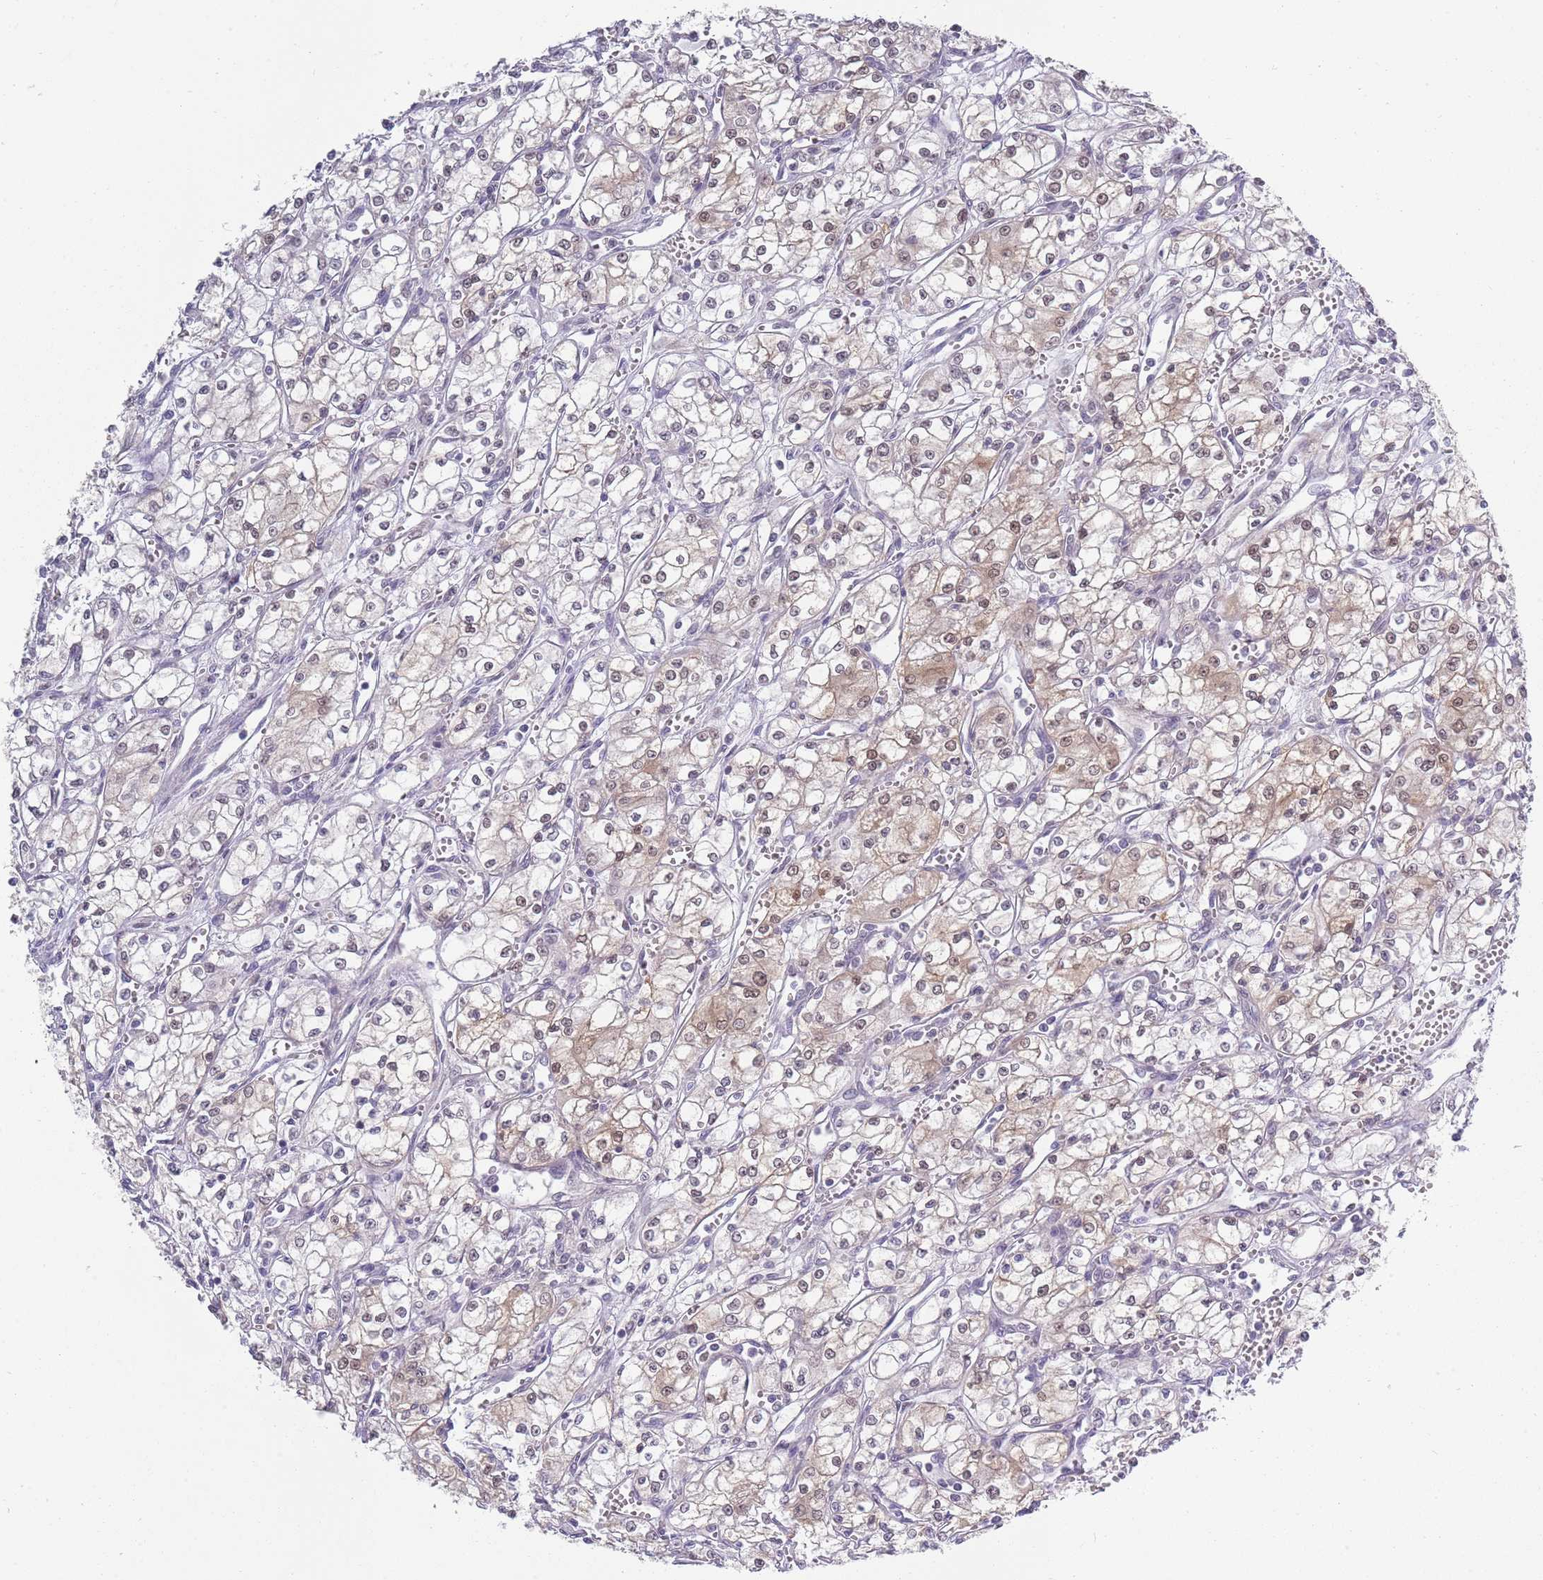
{"staining": {"intensity": "weak", "quantity": "25%-75%", "location": "cytoplasmic/membranous,nuclear"}, "tissue": "renal cancer", "cell_type": "Tumor cells", "image_type": "cancer", "snomed": [{"axis": "morphology", "description": "Adenocarcinoma, NOS"}, {"axis": "topography", "description": "Kidney"}], "caption": "This histopathology image reveals adenocarcinoma (renal) stained with IHC to label a protein in brown. The cytoplasmic/membranous and nuclear of tumor cells show weak positivity for the protein. Nuclei are counter-stained blue.", "gene": "SEPHS2", "patient": {"sex": "male", "age": 59}}